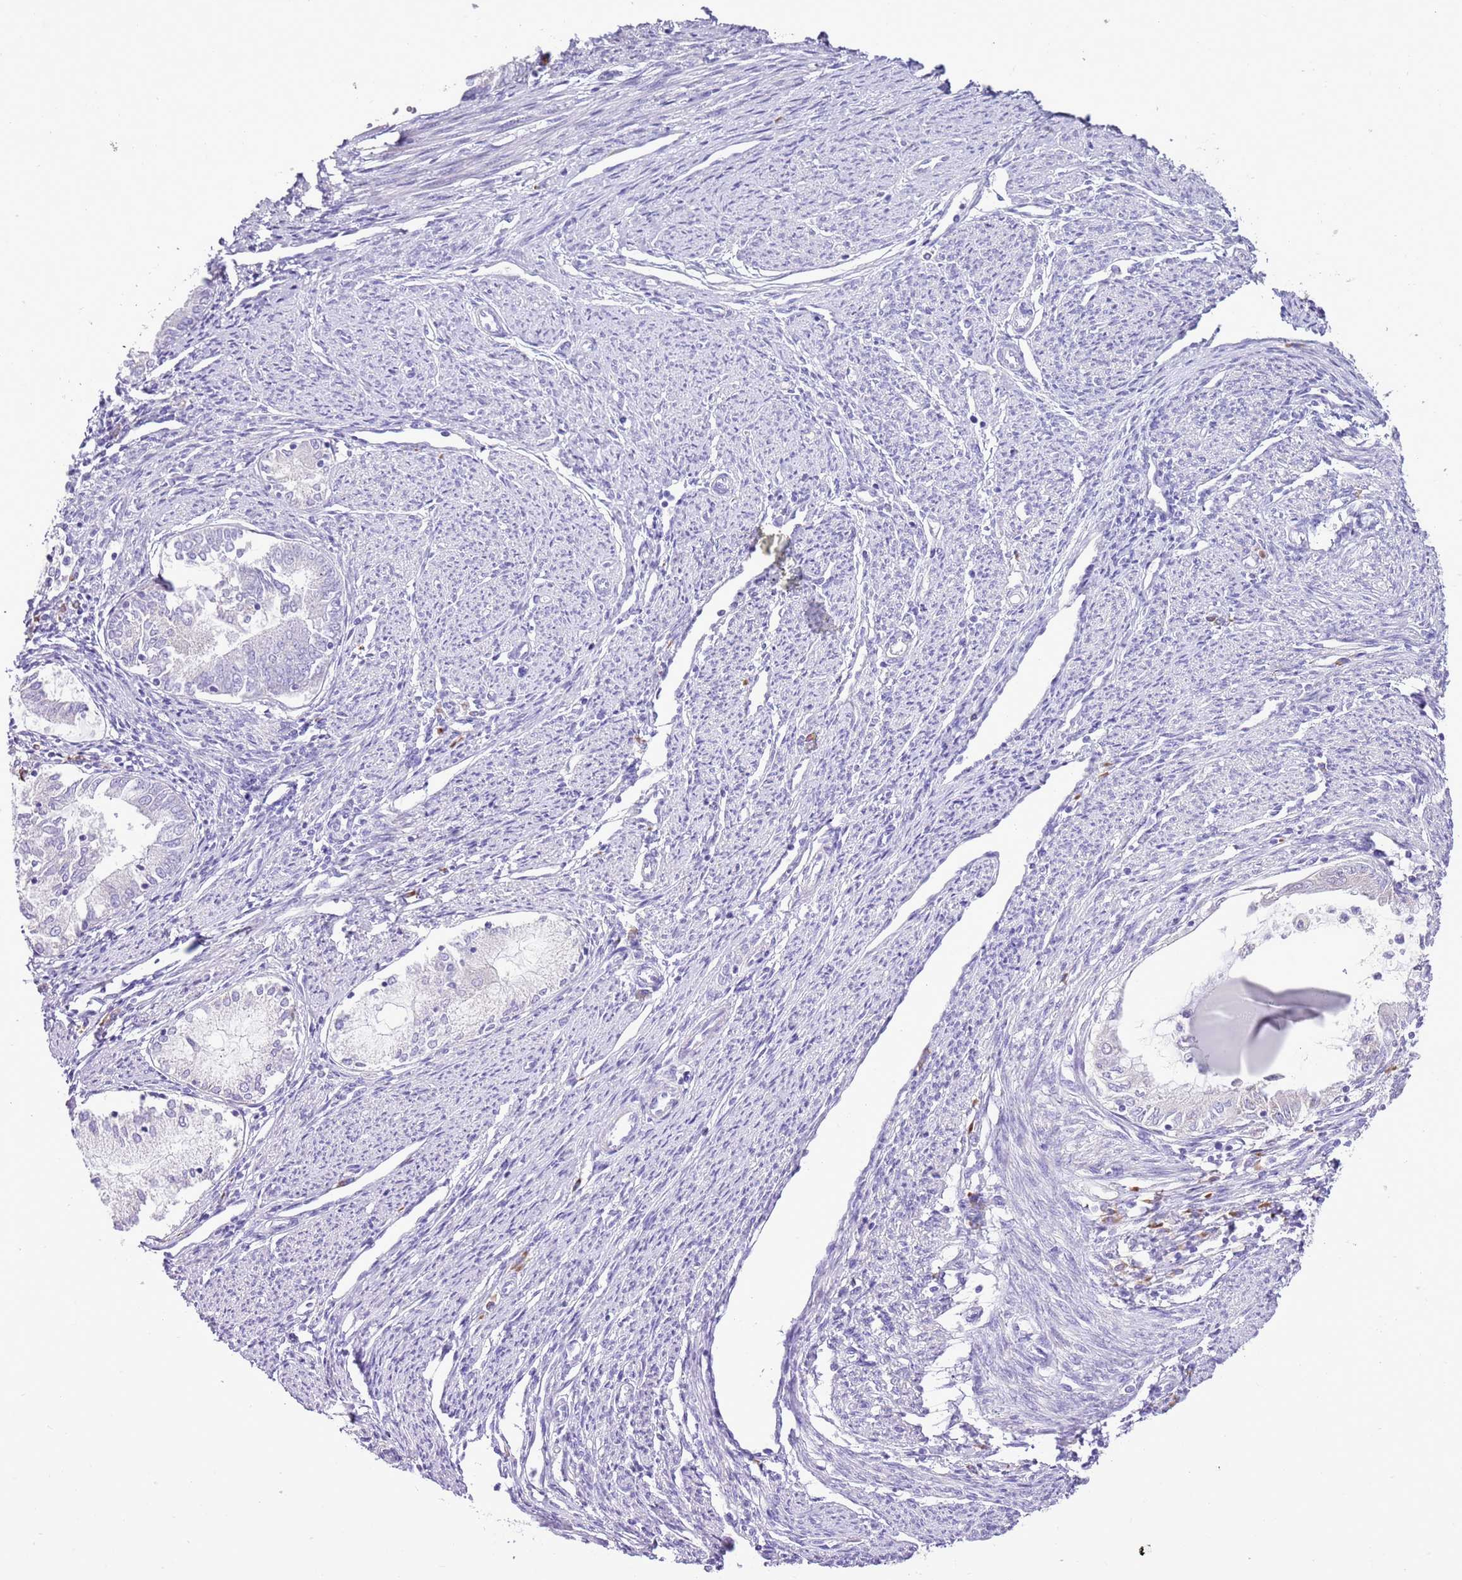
{"staining": {"intensity": "negative", "quantity": "none", "location": "none"}, "tissue": "endometrial cancer", "cell_type": "Tumor cells", "image_type": "cancer", "snomed": [{"axis": "morphology", "description": "Adenocarcinoma, NOS"}, {"axis": "topography", "description": "Endometrium"}], "caption": "Tumor cells show no significant positivity in adenocarcinoma (endometrial).", "gene": "AAR2", "patient": {"sex": "female", "age": 79}}